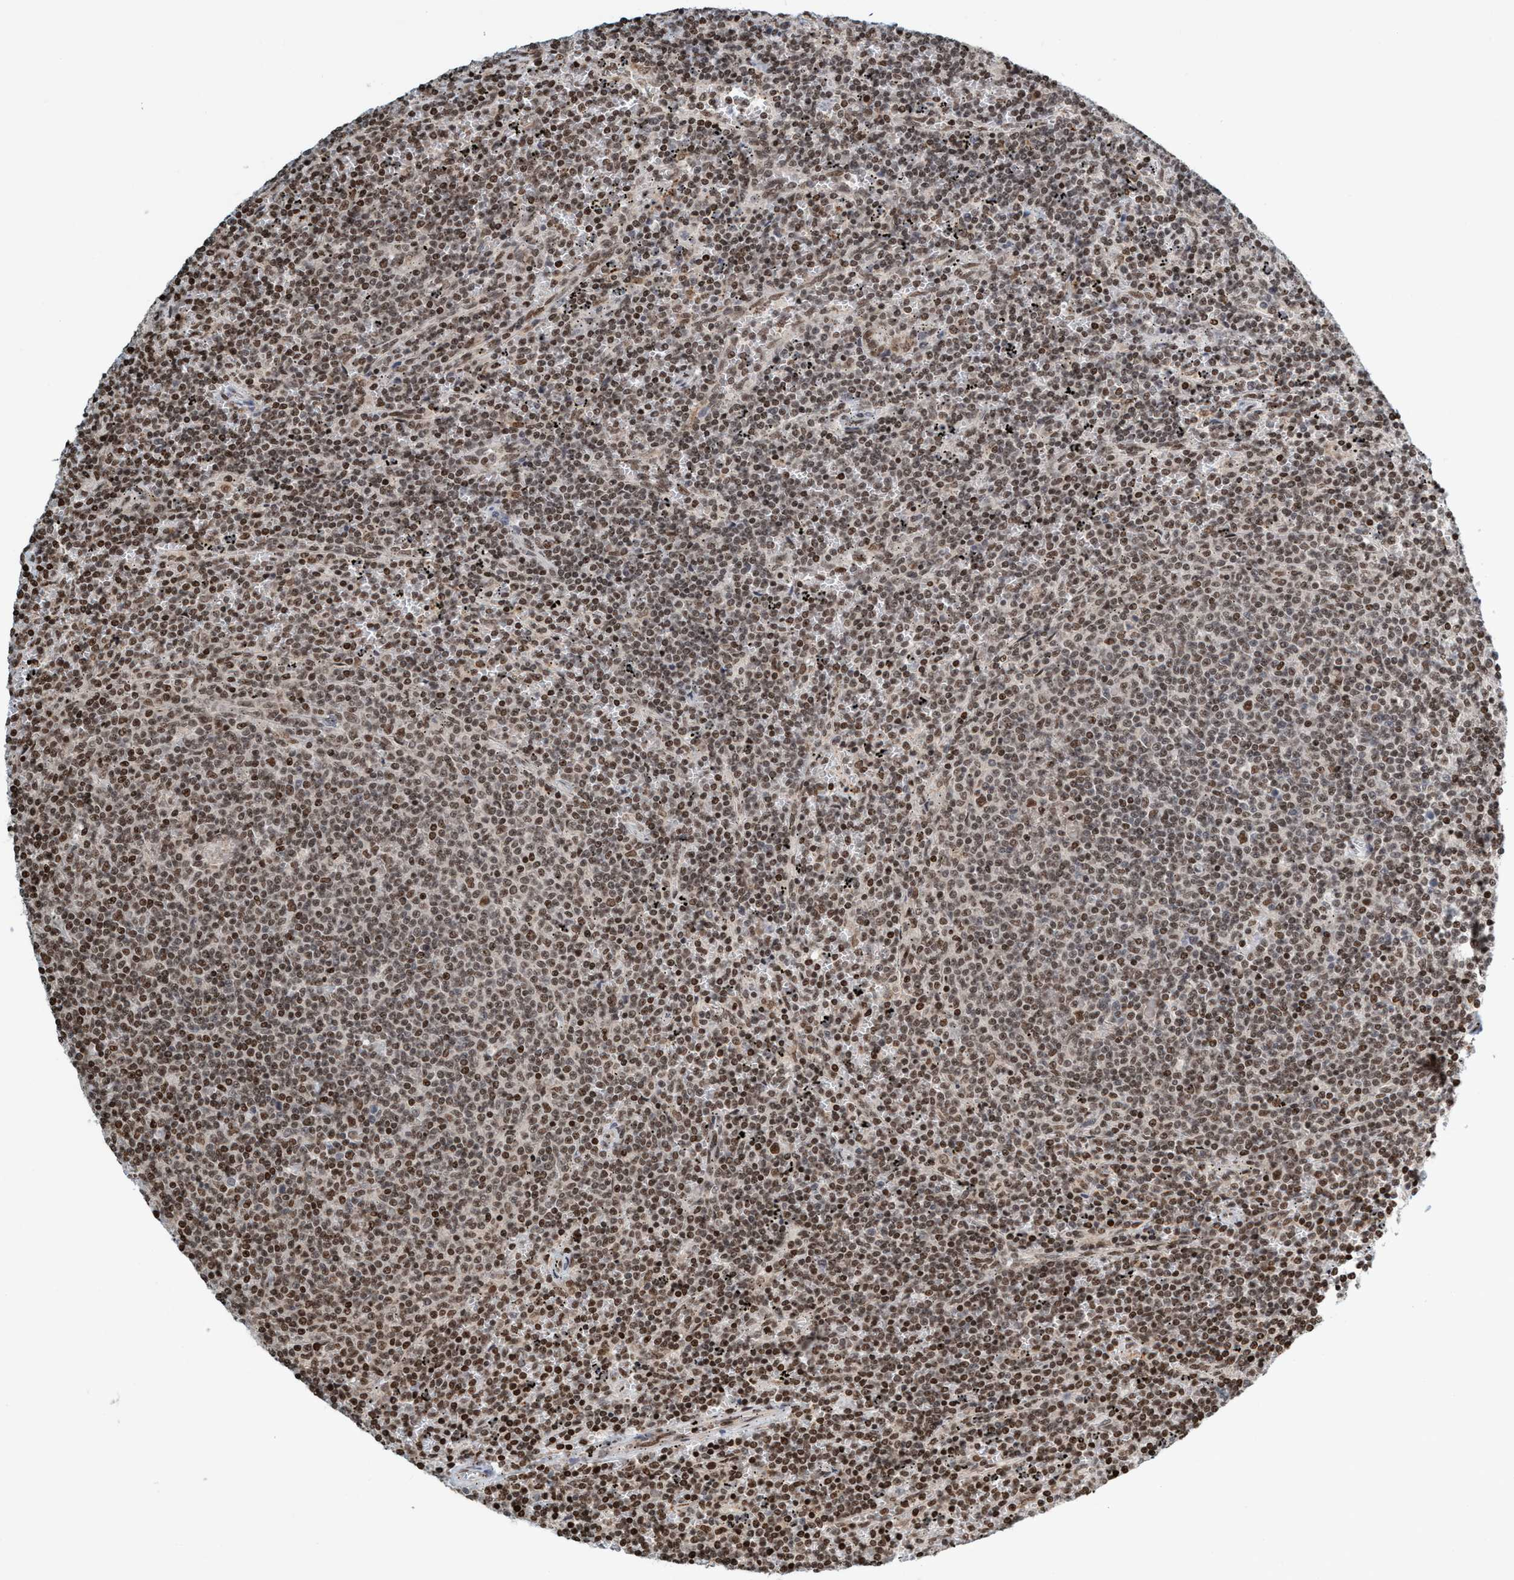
{"staining": {"intensity": "moderate", "quantity": ">75%", "location": "nuclear"}, "tissue": "lymphoma", "cell_type": "Tumor cells", "image_type": "cancer", "snomed": [{"axis": "morphology", "description": "Malignant lymphoma, non-Hodgkin's type, Low grade"}, {"axis": "topography", "description": "Spleen"}], "caption": "Immunohistochemical staining of human lymphoma displays medium levels of moderate nuclear protein staining in about >75% of tumor cells. The protein of interest is stained brown, and the nuclei are stained in blue (DAB (3,3'-diaminobenzidine) IHC with brightfield microscopy, high magnification).", "gene": "SMCR8", "patient": {"sex": "female", "age": 50}}